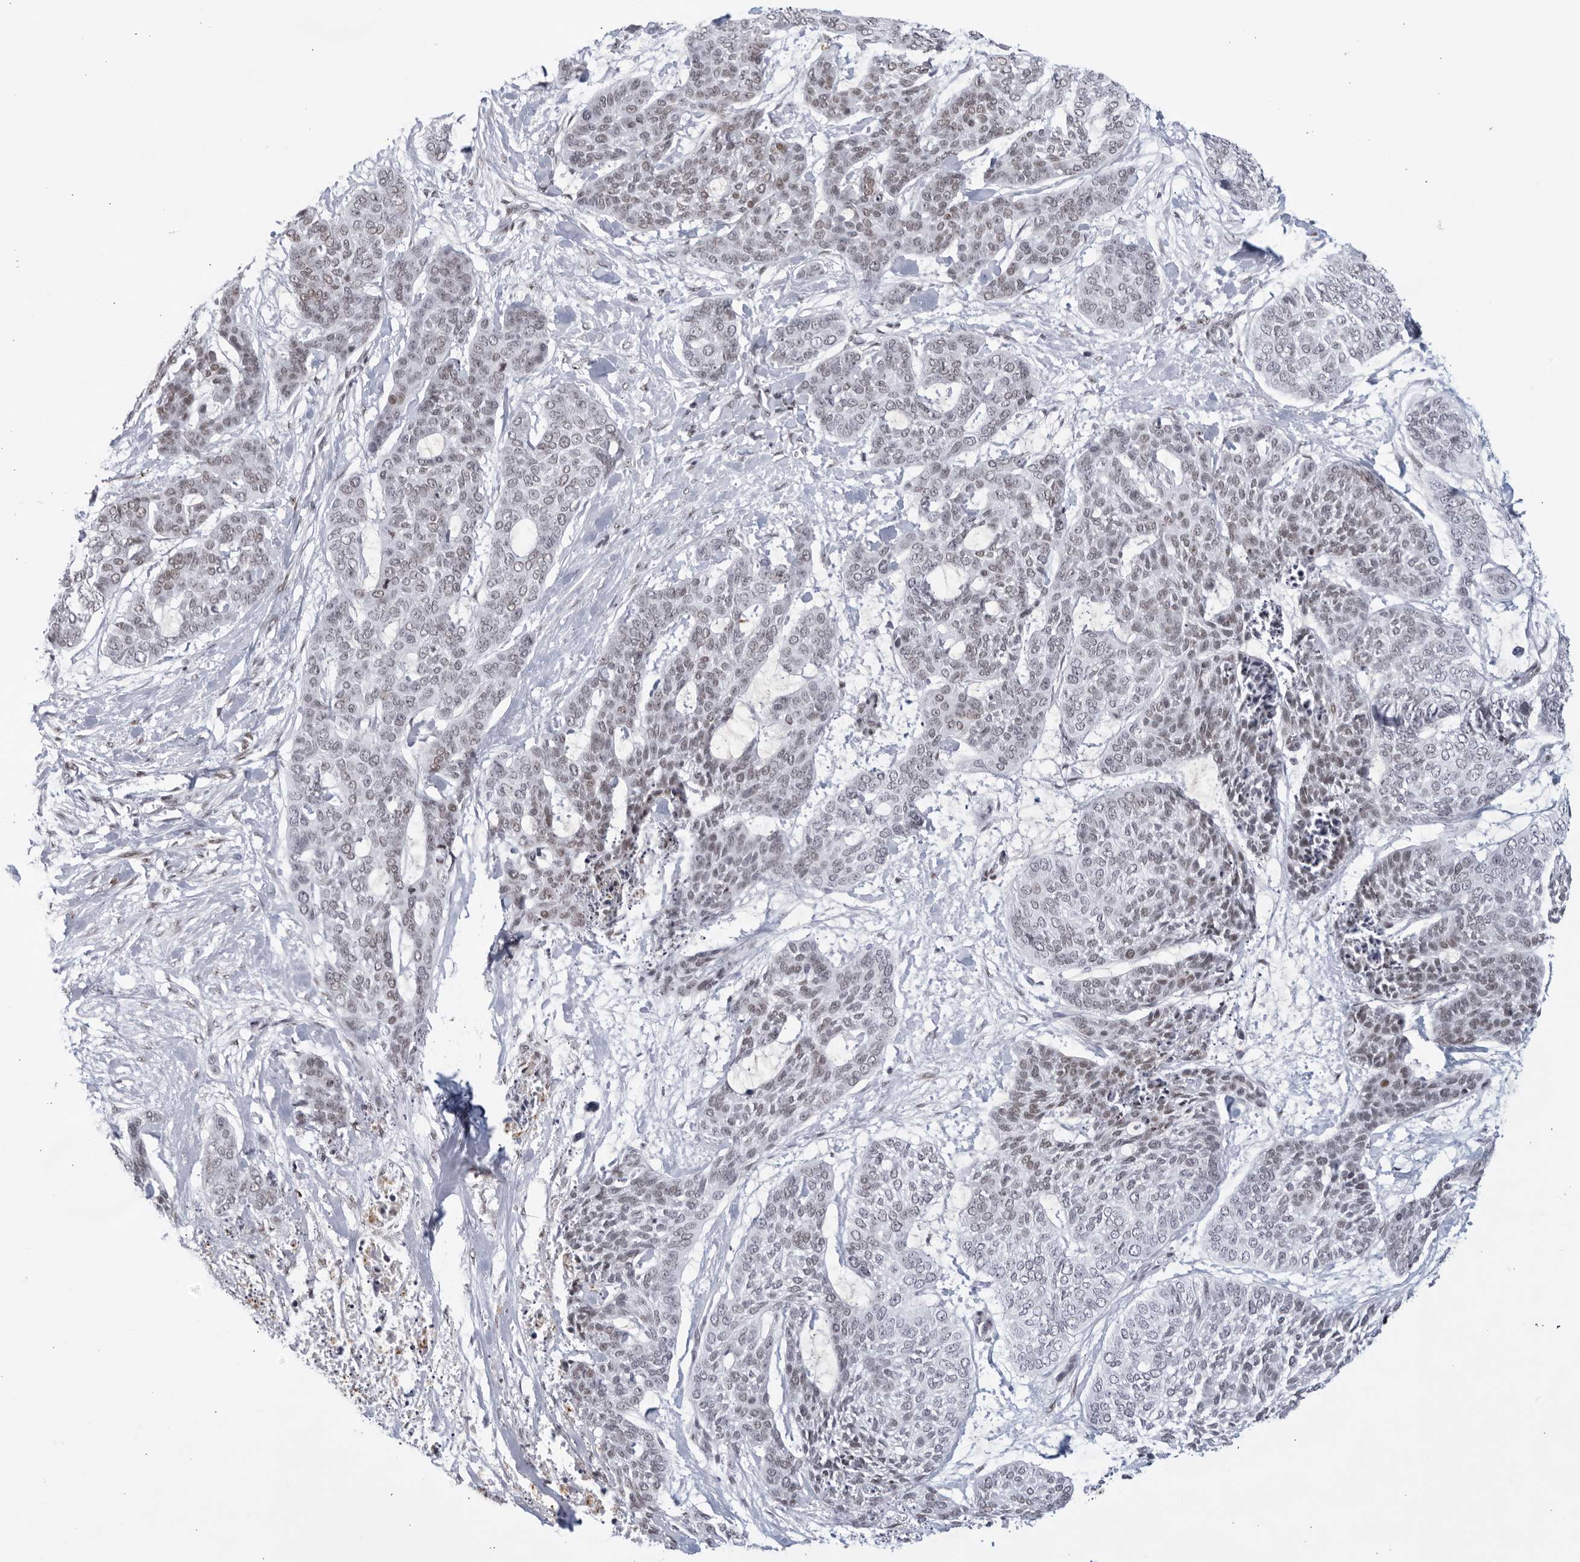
{"staining": {"intensity": "weak", "quantity": "25%-75%", "location": "nuclear"}, "tissue": "skin cancer", "cell_type": "Tumor cells", "image_type": "cancer", "snomed": [{"axis": "morphology", "description": "Basal cell carcinoma"}, {"axis": "topography", "description": "Skin"}], "caption": "Skin cancer stained with immunohistochemistry (IHC) shows weak nuclear positivity in about 25%-75% of tumor cells.", "gene": "HP1BP3", "patient": {"sex": "female", "age": 64}}